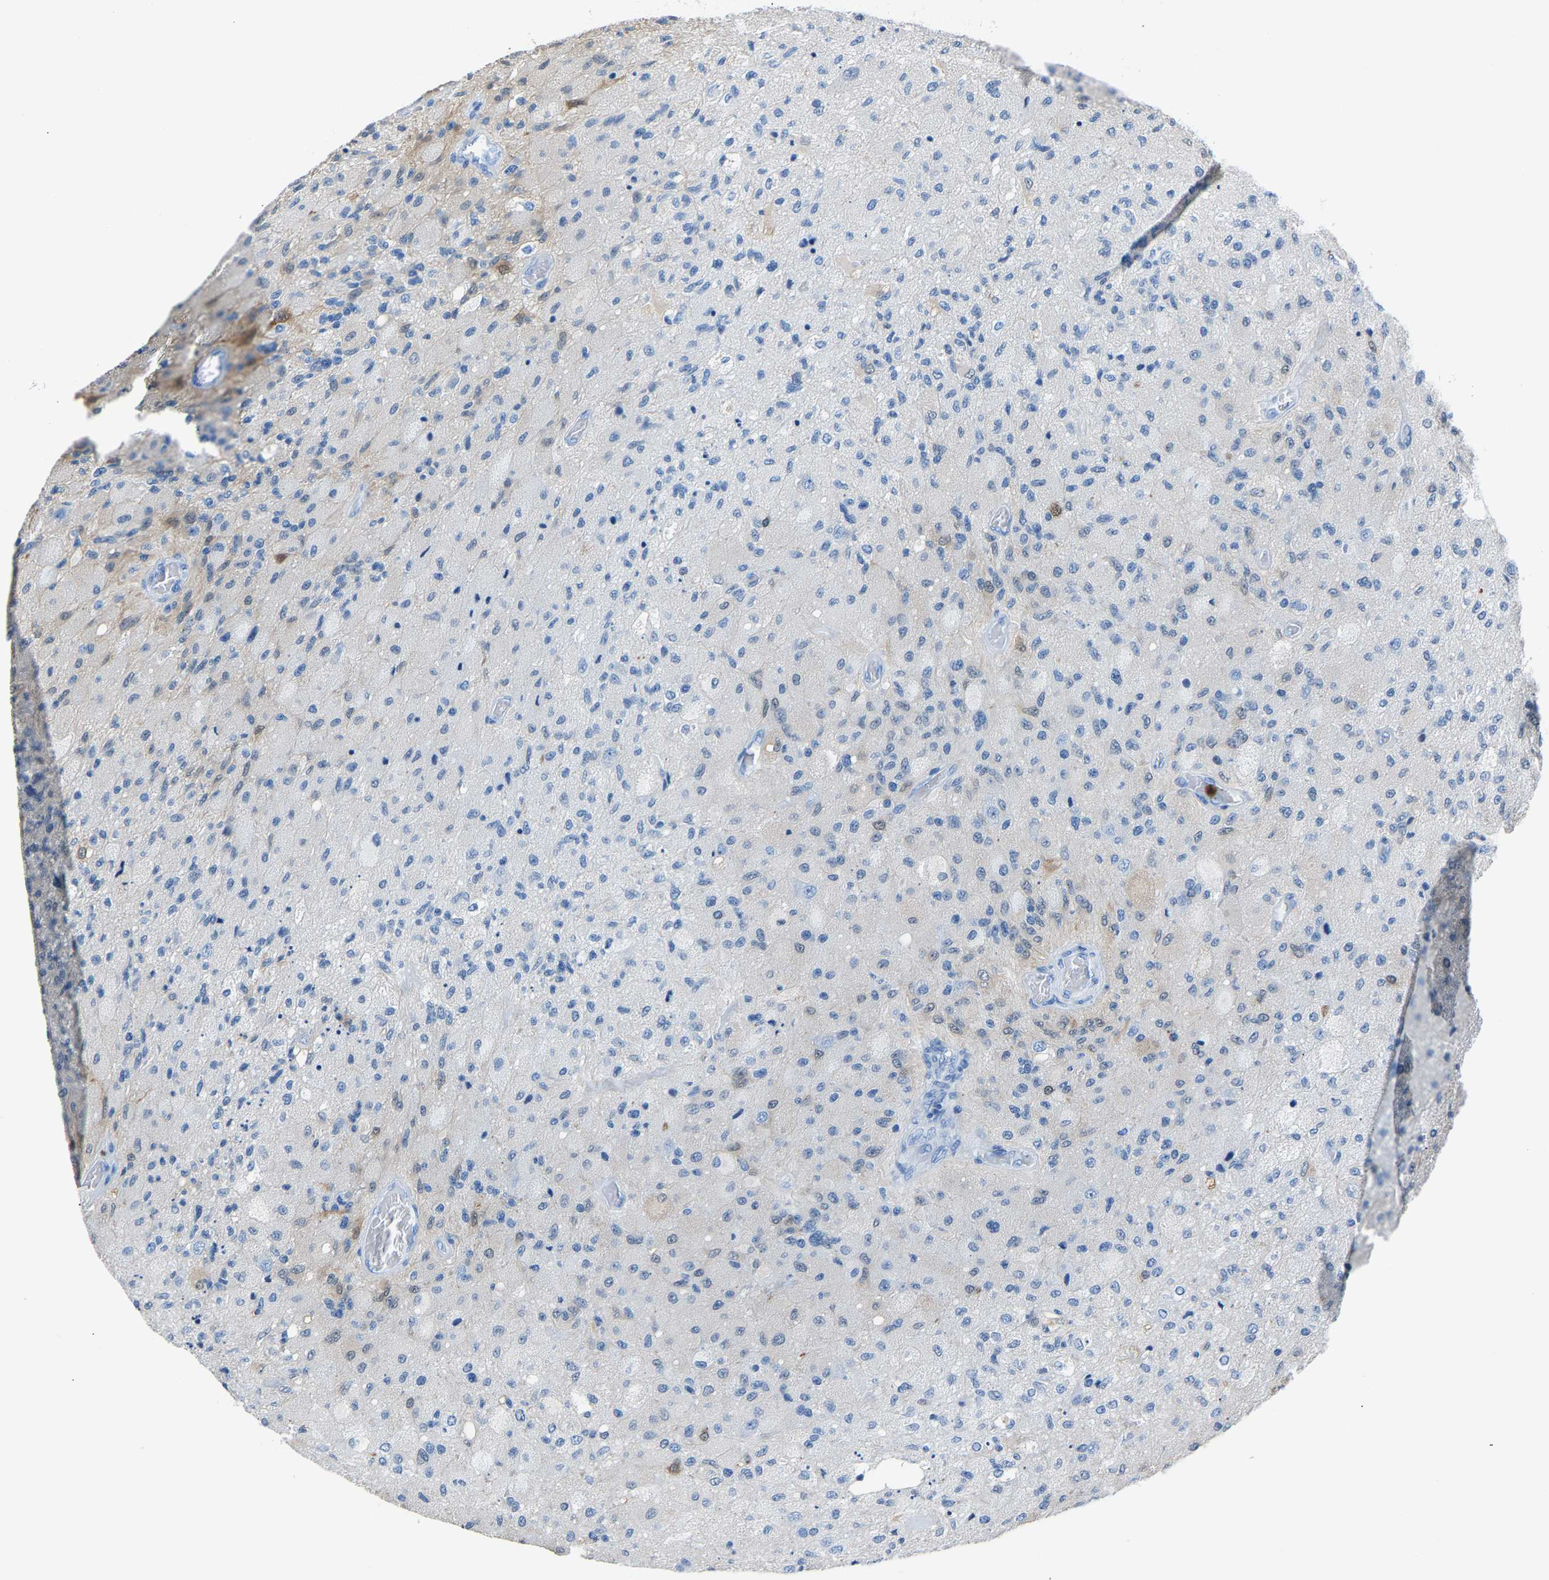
{"staining": {"intensity": "negative", "quantity": "none", "location": "none"}, "tissue": "glioma", "cell_type": "Tumor cells", "image_type": "cancer", "snomed": [{"axis": "morphology", "description": "Normal tissue, NOS"}, {"axis": "morphology", "description": "Glioma, malignant, High grade"}, {"axis": "topography", "description": "Cerebral cortex"}], "caption": "Tumor cells show no significant protein positivity in glioma.", "gene": "S100P", "patient": {"sex": "male", "age": 77}}